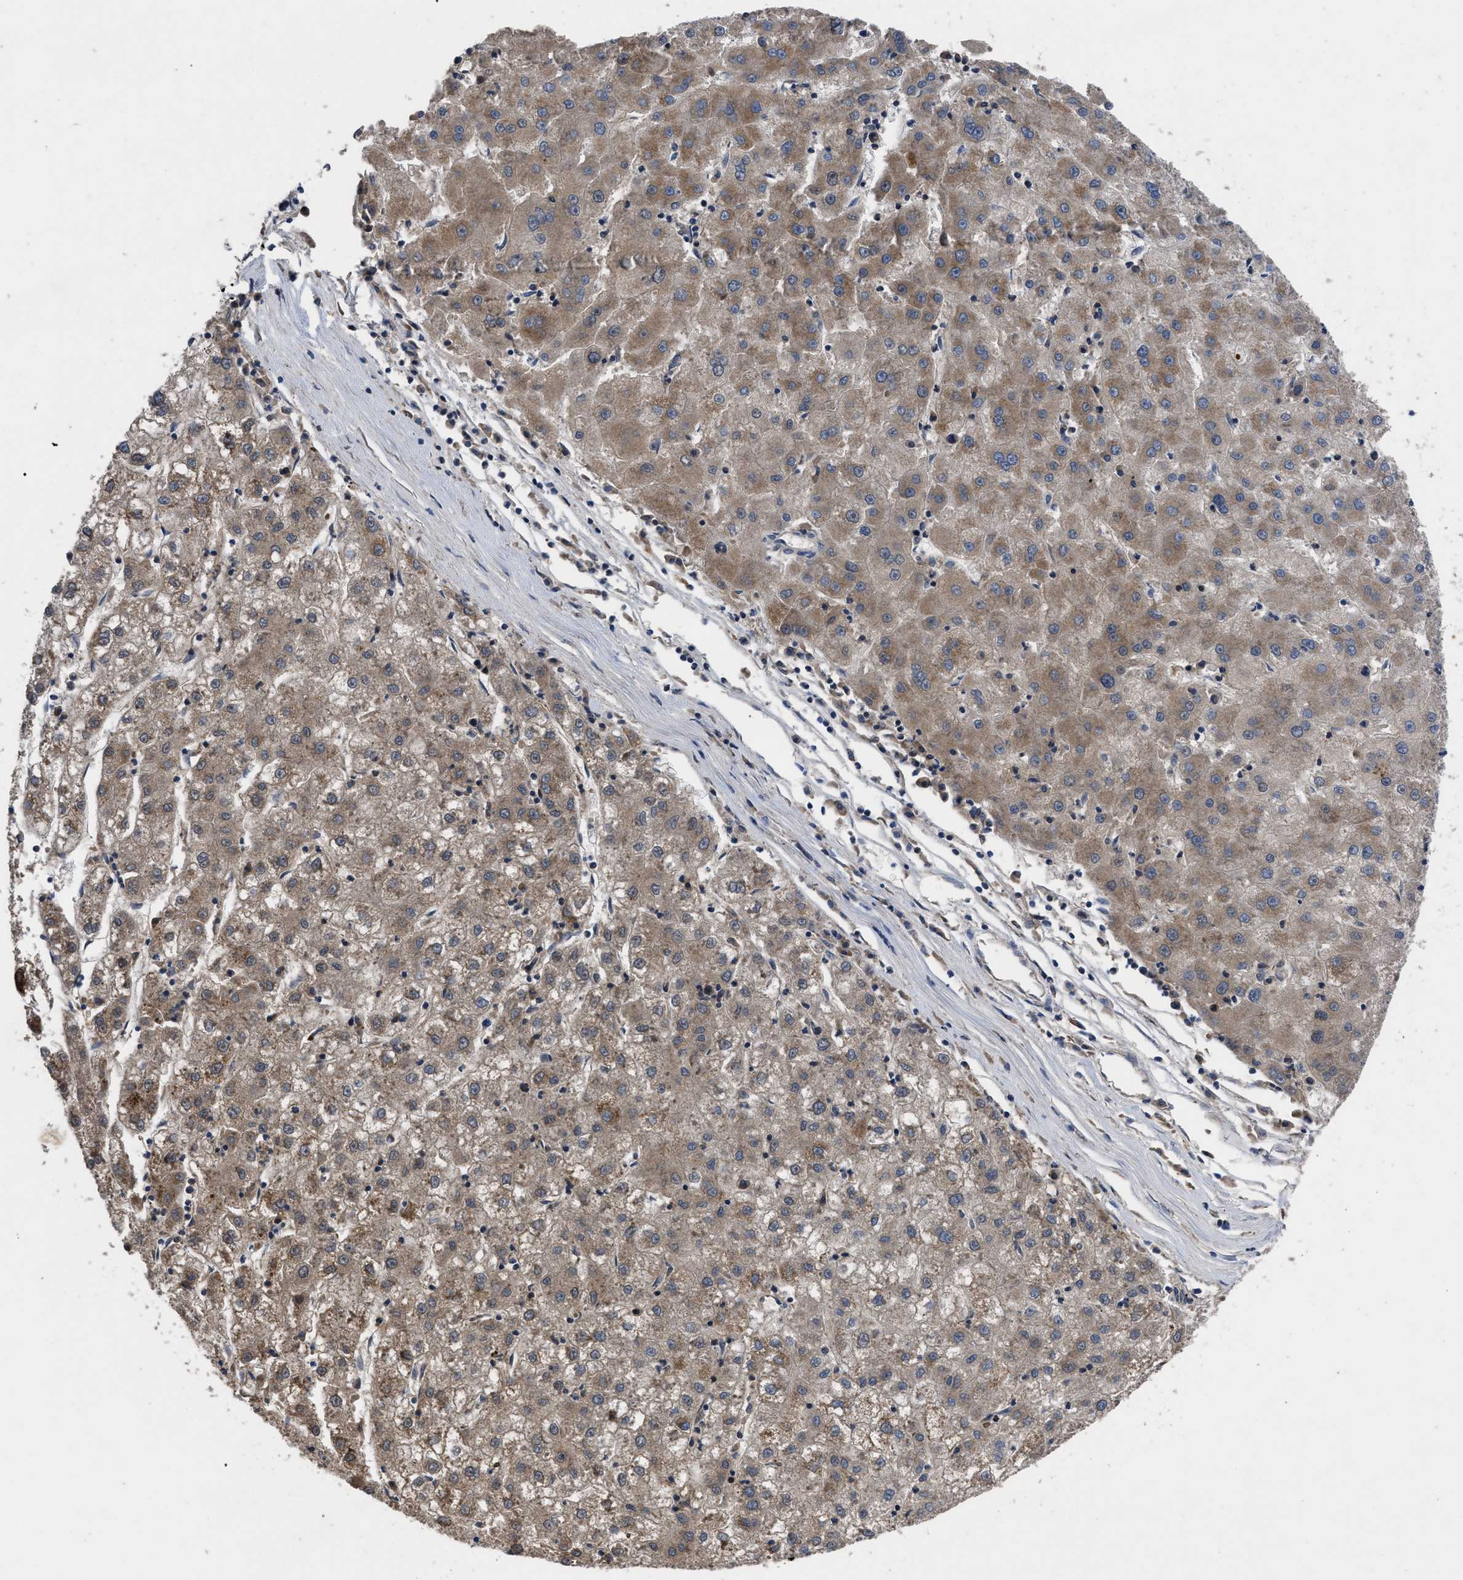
{"staining": {"intensity": "moderate", "quantity": ">75%", "location": "cytoplasmic/membranous"}, "tissue": "liver cancer", "cell_type": "Tumor cells", "image_type": "cancer", "snomed": [{"axis": "morphology", "description": "Carcinoma, Hepatocellular, NOS"}, {"axis": "topography", "description": "Liver"}], "caption": "IHC photomicrograph of neoplastic tissue: human hepatocellular carcinoma (liver) stained using immunohistochemistry reveals medium levels of moderate protein expression localized specifically in the cytoplasmic/membranous of tumor cells, appearing as a cytoplasmic/membranous brown color.", "gene": "YBEY", "patient": {"sex": "male", "age": 72}}